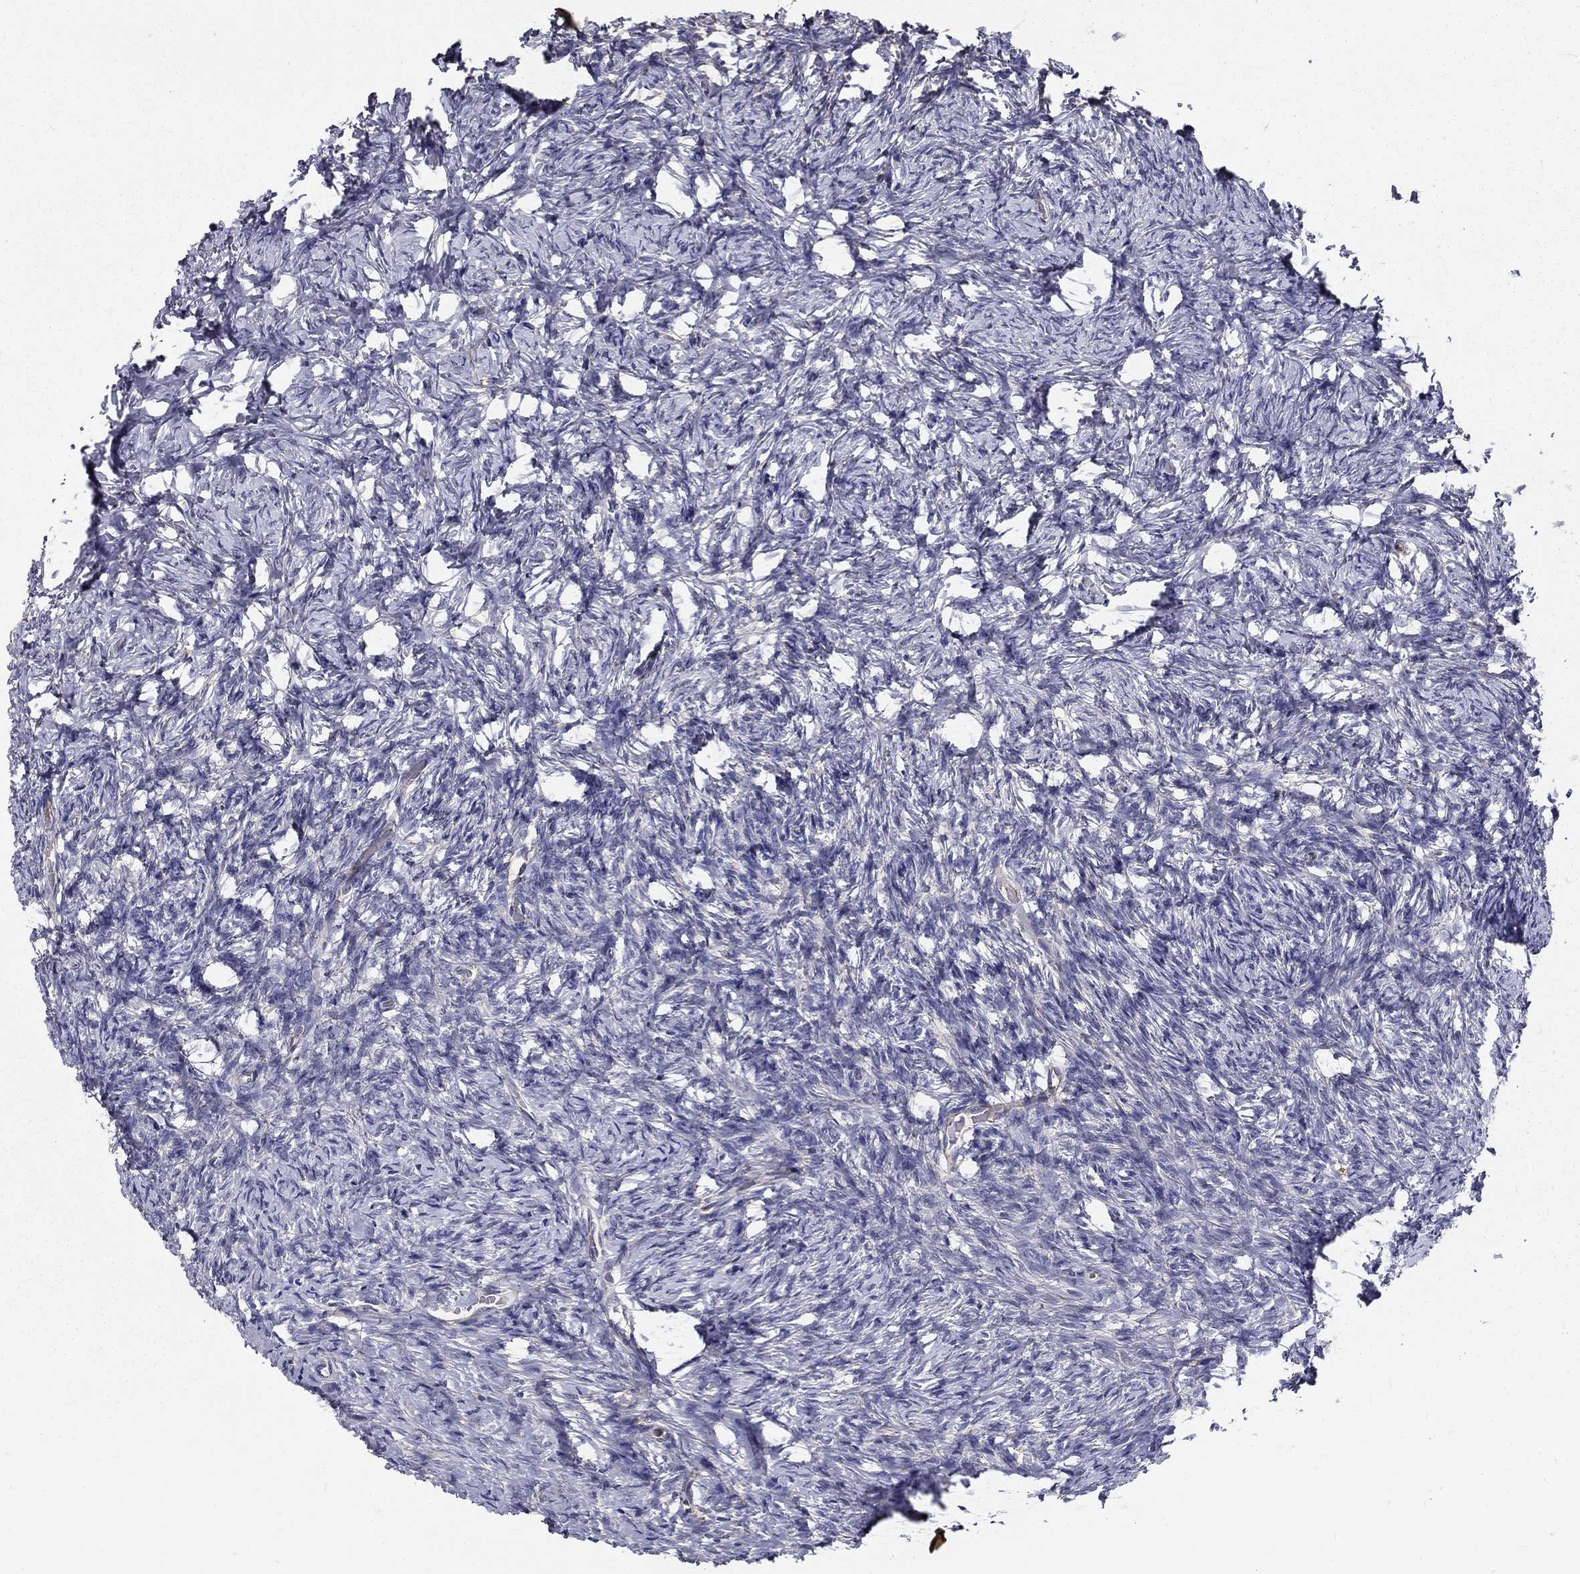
{"staining": {"intensity": "negative", "quantity": "none", "location": "none"}, "tissue": "ovary", "cell_type": "Ovarian stroma cells", "image_type": "normal", "snomed": [{"axis": "morphology", "description": "Normal tissue, NOS"}, {"axis": "topography", "description": "Ovary"}], "caption": "Immunohistochemistry (IHC) photomicrograph of unremarkable ovary: human ovary stained with DAB (3,3'-diaminobenzidine) exhibits no significant protein positivity in ovarian stroma cells. (IHC, brightfield microscopy, high magnification).", "gene": "ALDH4A1", "patient": {"sex": "female", "age": 39}}